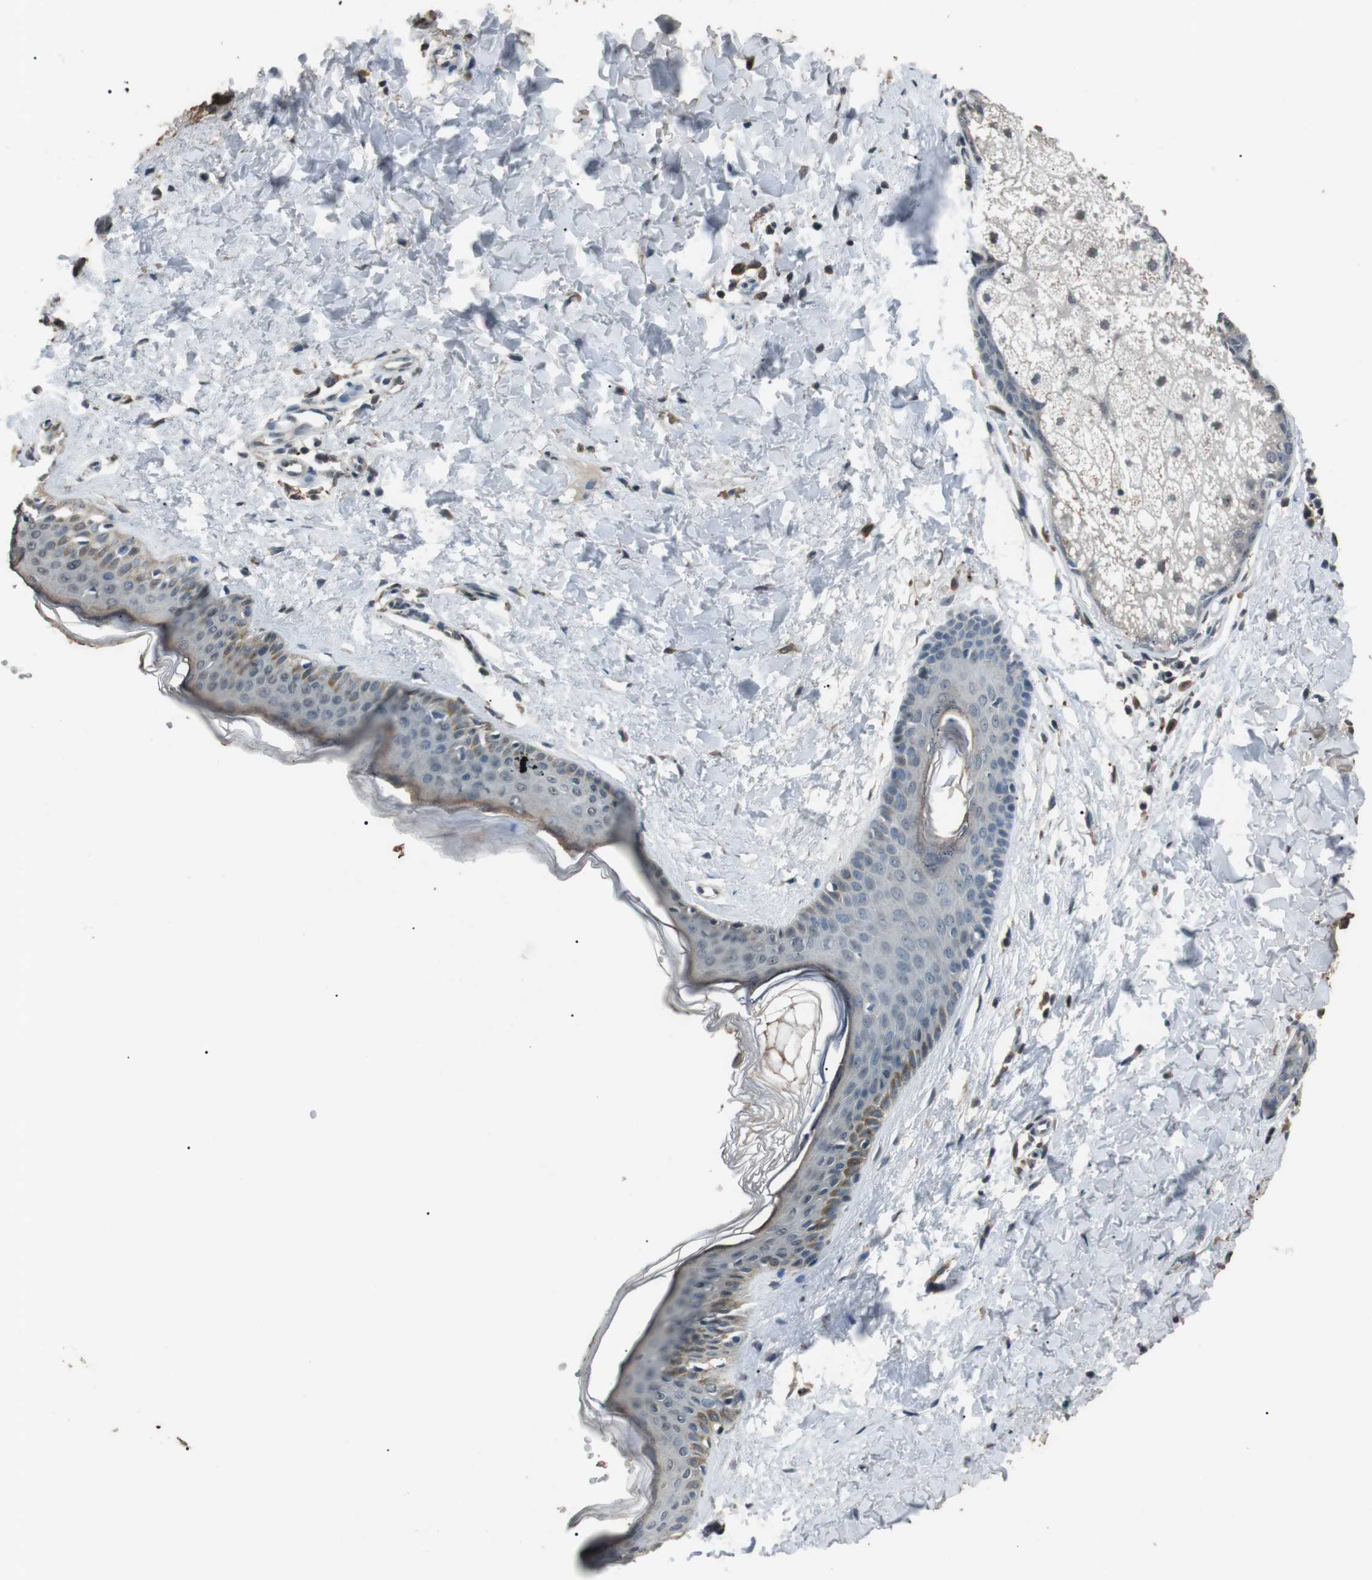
{"staining": {"intensity": "weak", "quantity": "25%-75%", "location": "cytoplasmic/membranous"}, "tissue": "skin", "cell_type": "Fibroblasts", "image_type": "normal", "snomed": [{"axis": "morphology", "description": "Normal tissue, NOS"}, {"axis": "topography", "description": "Skin"}], "caption": "High-magnification brightfield microscopy of normal skin stained with DAB (brown) and counterstained with hematoxylin (blue). fibroblasts exhibit weak cytoplasmic/membranous staining is identified in about25%-75% of cells. (IHC, brightfield microscopy, high magnification).", "gene": "NEK7", "patient": {"sex": "female", "age": 41}}